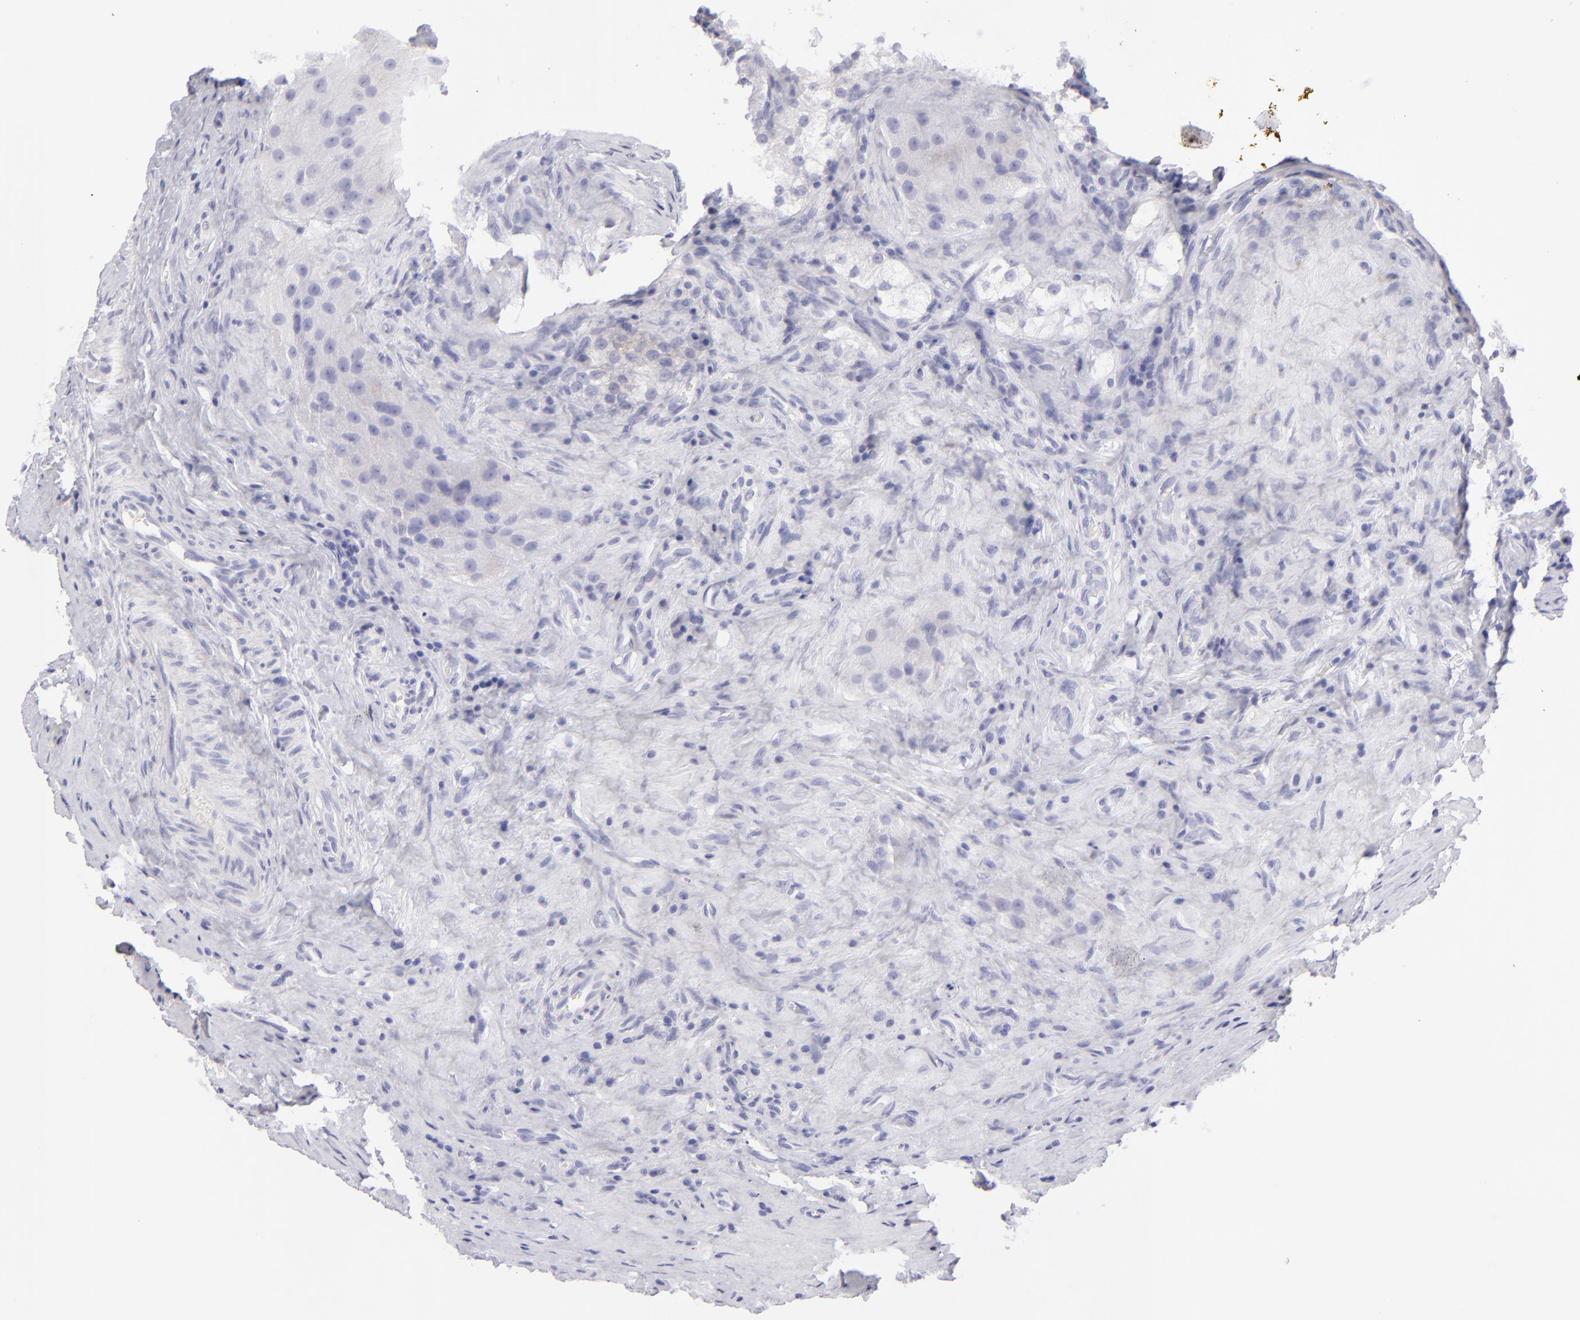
{"staining": {"intensity": "negative", "quantity": "none", "location": "none"}, "tissue": "testis cancer", "cell_type": "Tumor cells", "image_type": "cancer", "snomed": [{"axis": "morphology", "description": "Seminoma, NOS"}, {"axis": "topography", "description": "Testis"}], "caption": "A histopathology image of human testis cancer is negative for staining in tumor cells. (DAB immunohistochemistry (IHC), high magnification).", "gene": "DLG4", "patient": {"sex": "male", "age": 34}}